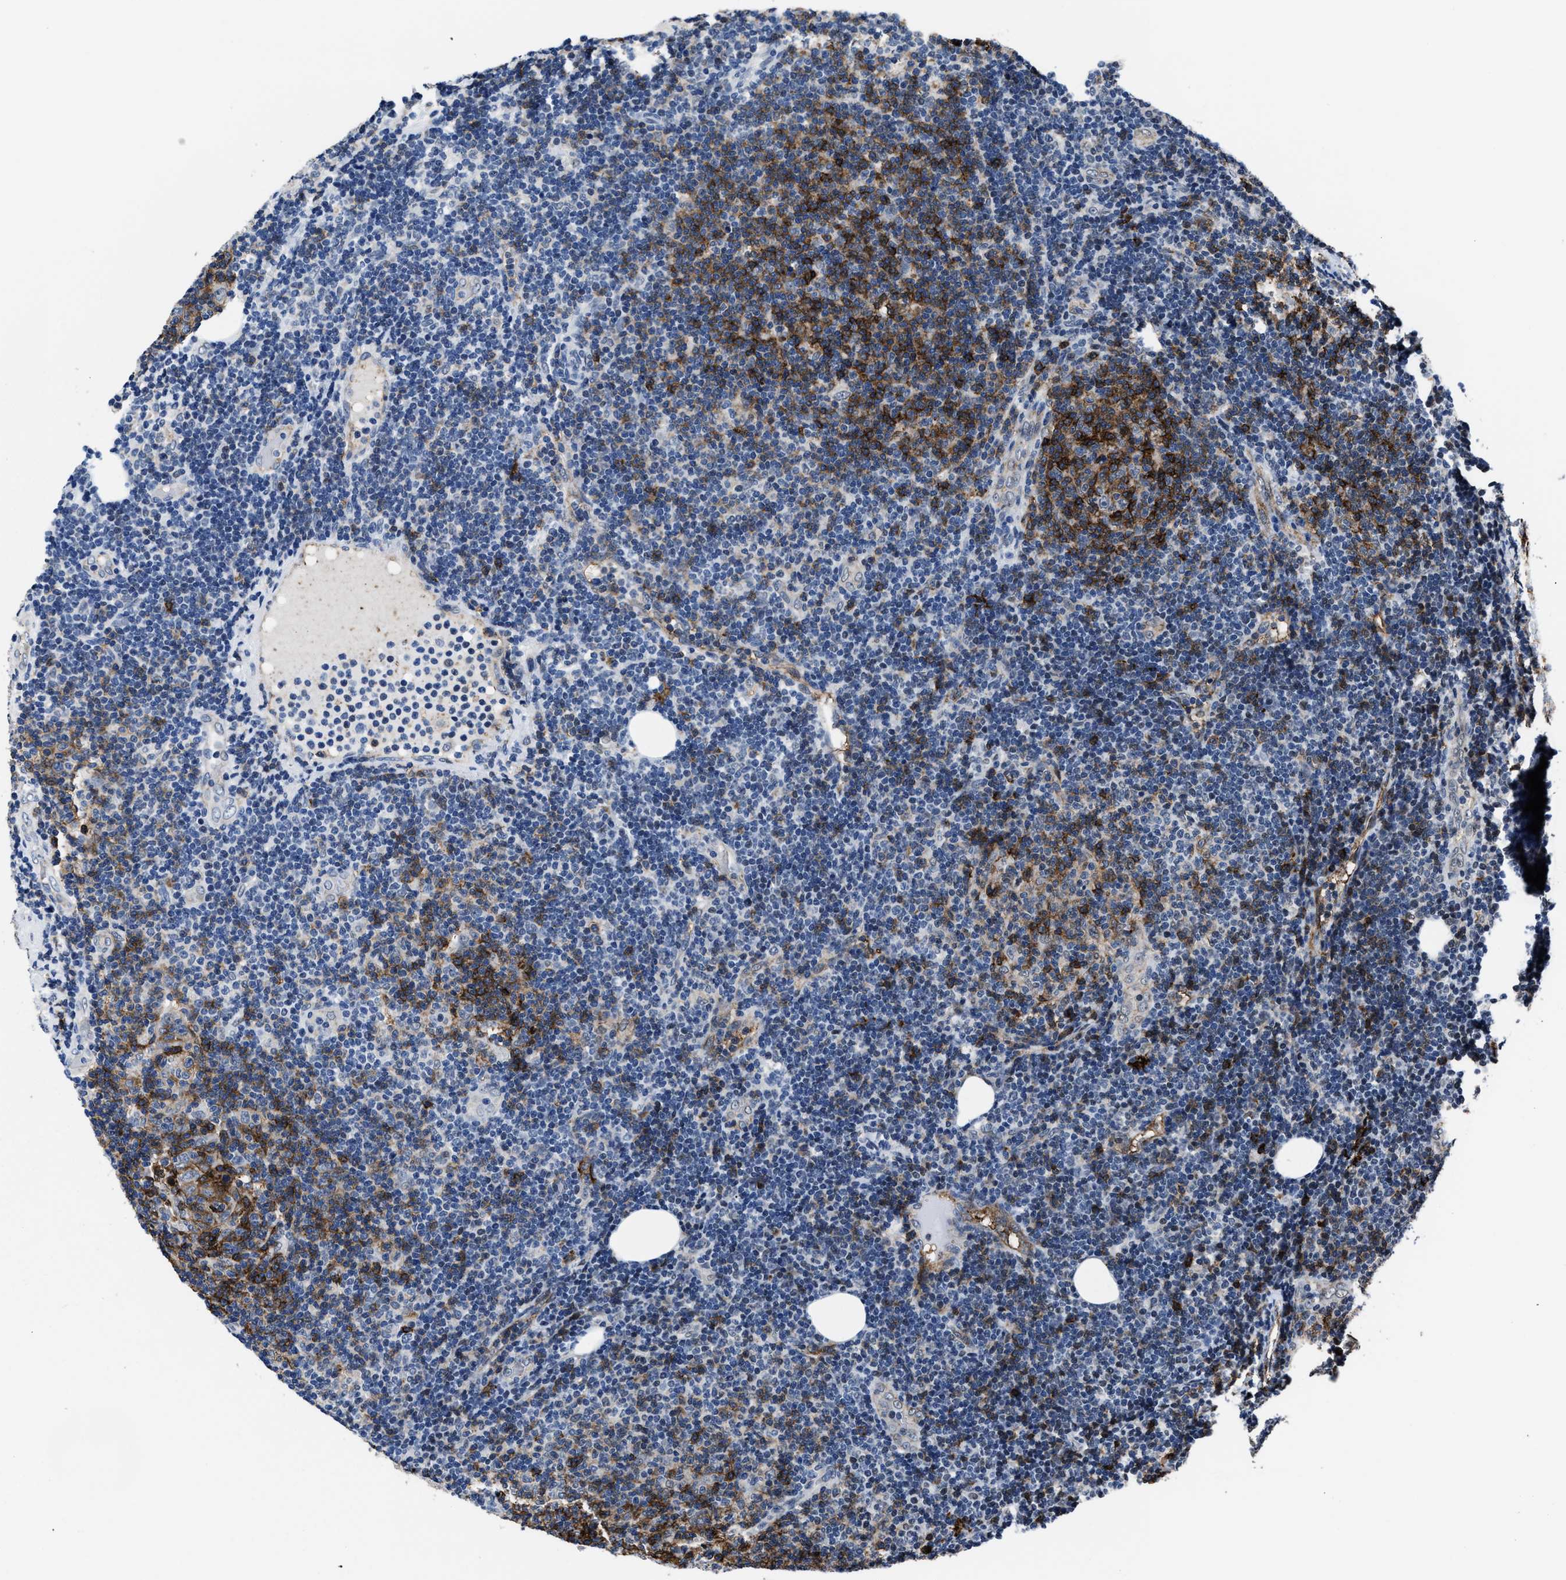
{"staining": {"intensity": "strong", "quantity": "25%-75%", "location": "cytoplasmic/membranous"}, "tissue": "lymphoma", "cell_type": "Tumor cells", "image_type": "cancer", "snomed": [{"axis": "morphology", "description": "Malignant lymphoma, non-Hodgkin's type, Low grade"}, {"axis": "topography", "description": "Lymph node"}], "caption": "Approximately 25%-75% of tumor cells in human low-grade malignant lymphoma, non-Hodgkin's type display strong cytoplasmic/membranous protein expression as visualized by brown immunohistochemical staining.", "gene": "MARCKSL1", "patient": {"sex": "male", "age": 83}}